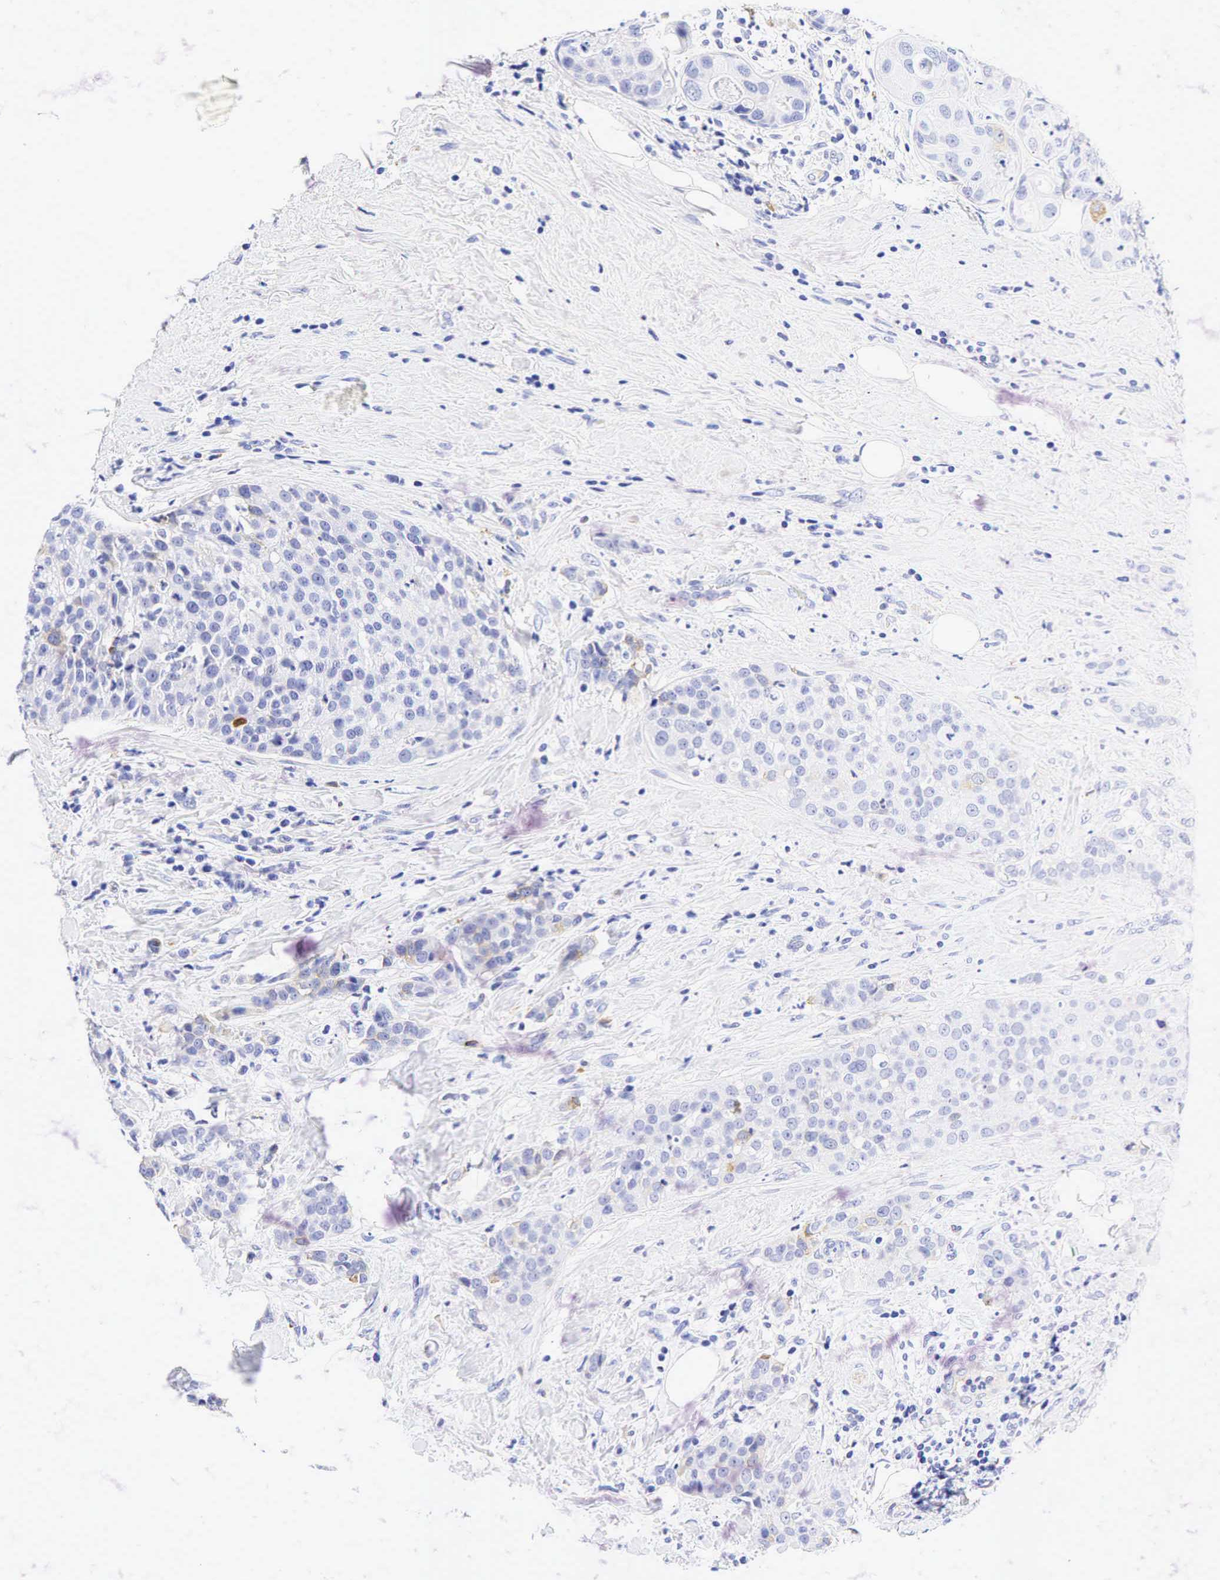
{"staining": {"intensity": "negative", "quantity": "none", "location": "none"}, "tissue": "breast cancer", "cell_type": "Tumor cells", "image_type": "cancer", "snomed": [{"axis": "morphology", "description": "Duct carcinoma"}, {"axis": "topography", "description": "Breast"}], "caption": "Tumor cells are negative for brown protein staining in intraductal carcinoma (breast).", "gene": "TNFRSF8", "patient": {"sex": "female", "age": 45}}